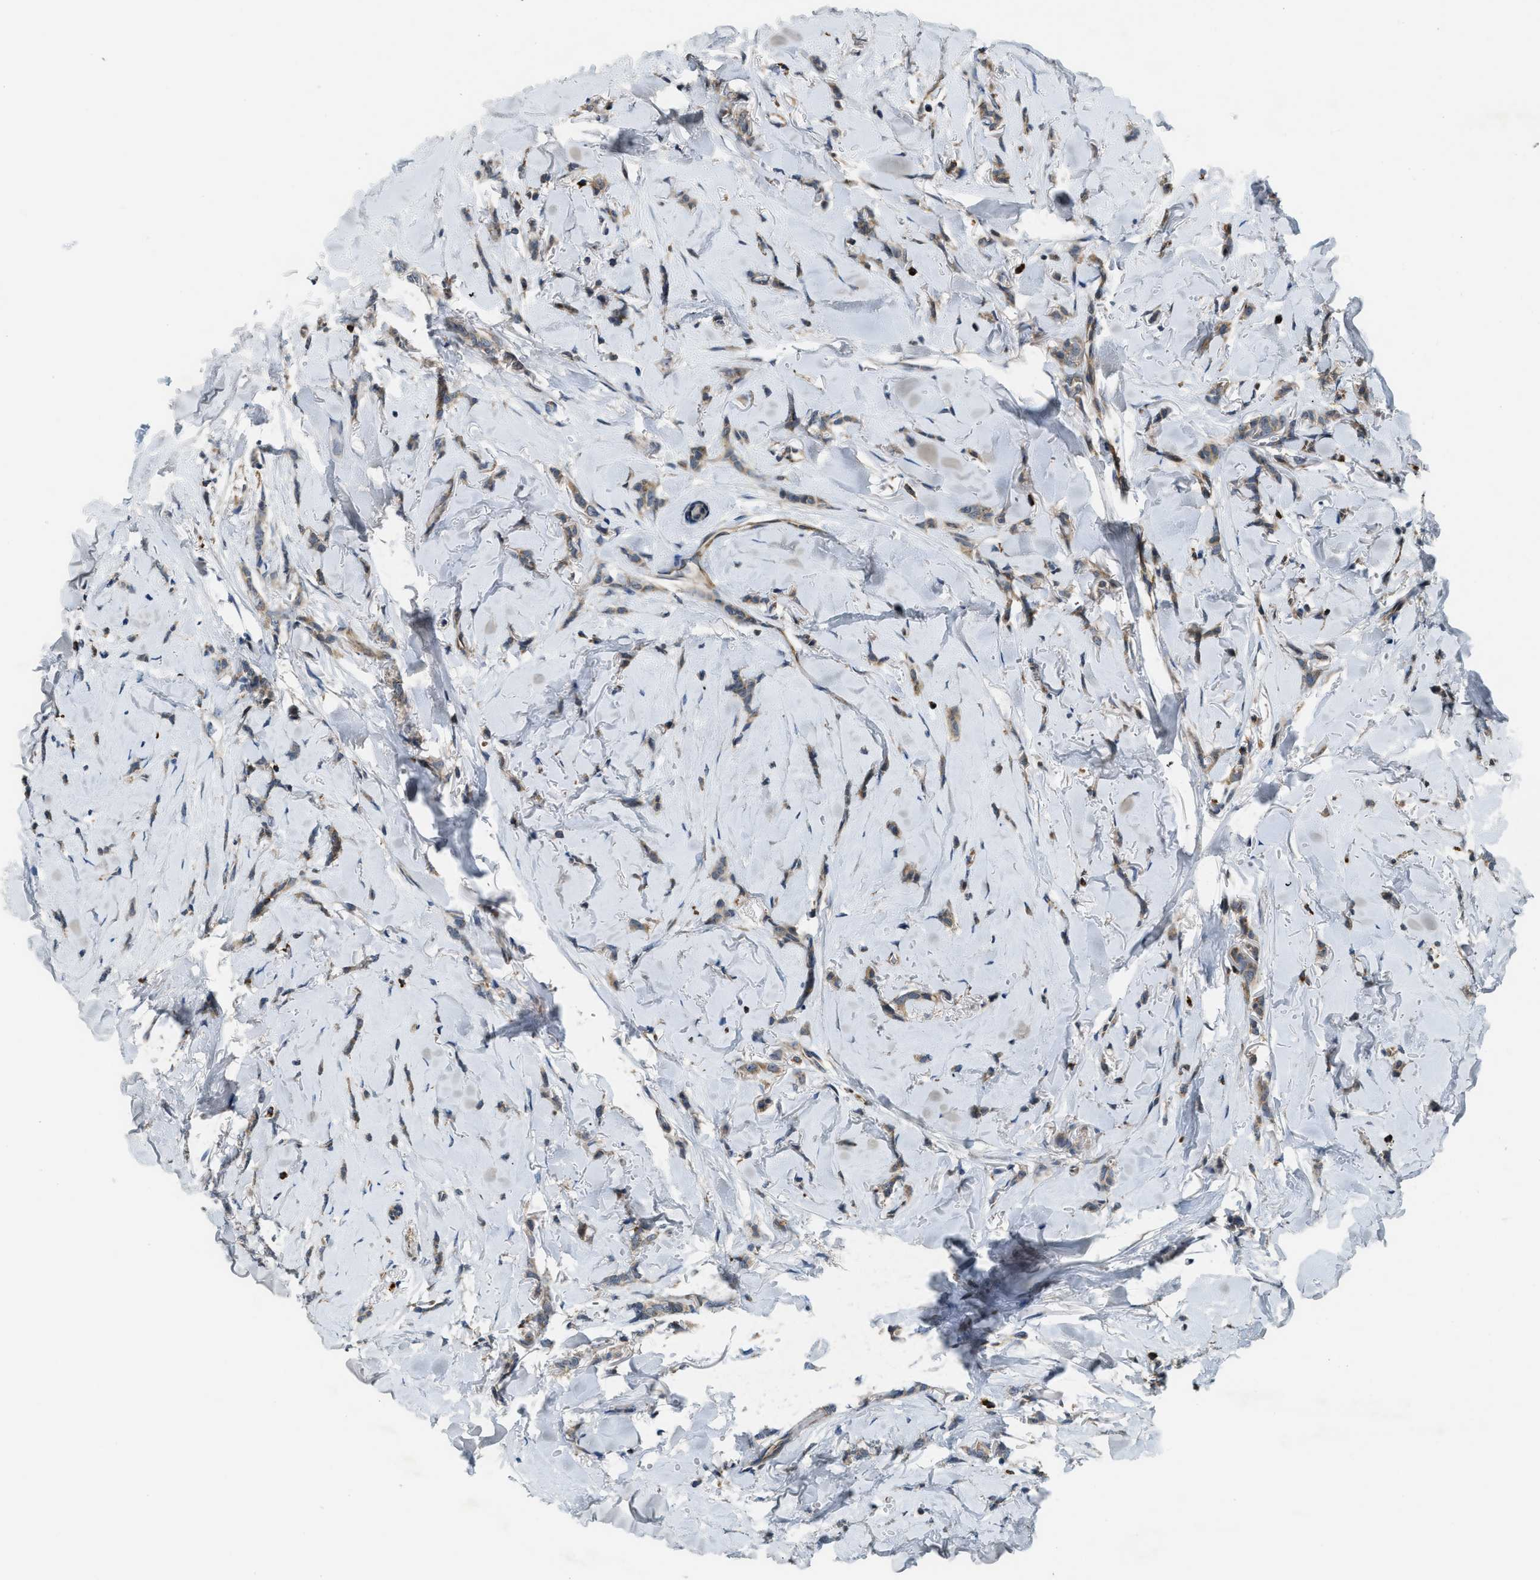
{"staining": {"intensity": "weak", "quantity": ">75%", "location": "cytoplasmic/membranous"}, "tissue": "breast cancer", "cell_type": "Tumor cells", "image_type": "cancer", "snomed": [{"axis": "morphology", "description": "Lobular carcinoma"}, {"axis": "topography", "description": "Skin"}, {"axis": "topography", "description": "Breast"}], "caption": "Weak cytoplasmic/membranous protein positivity is present in about >75% of tumor cells in lobular carcinoma (breast).", "gene": "STARD3NL", "patient": {"sex": "female", "age": 46}}